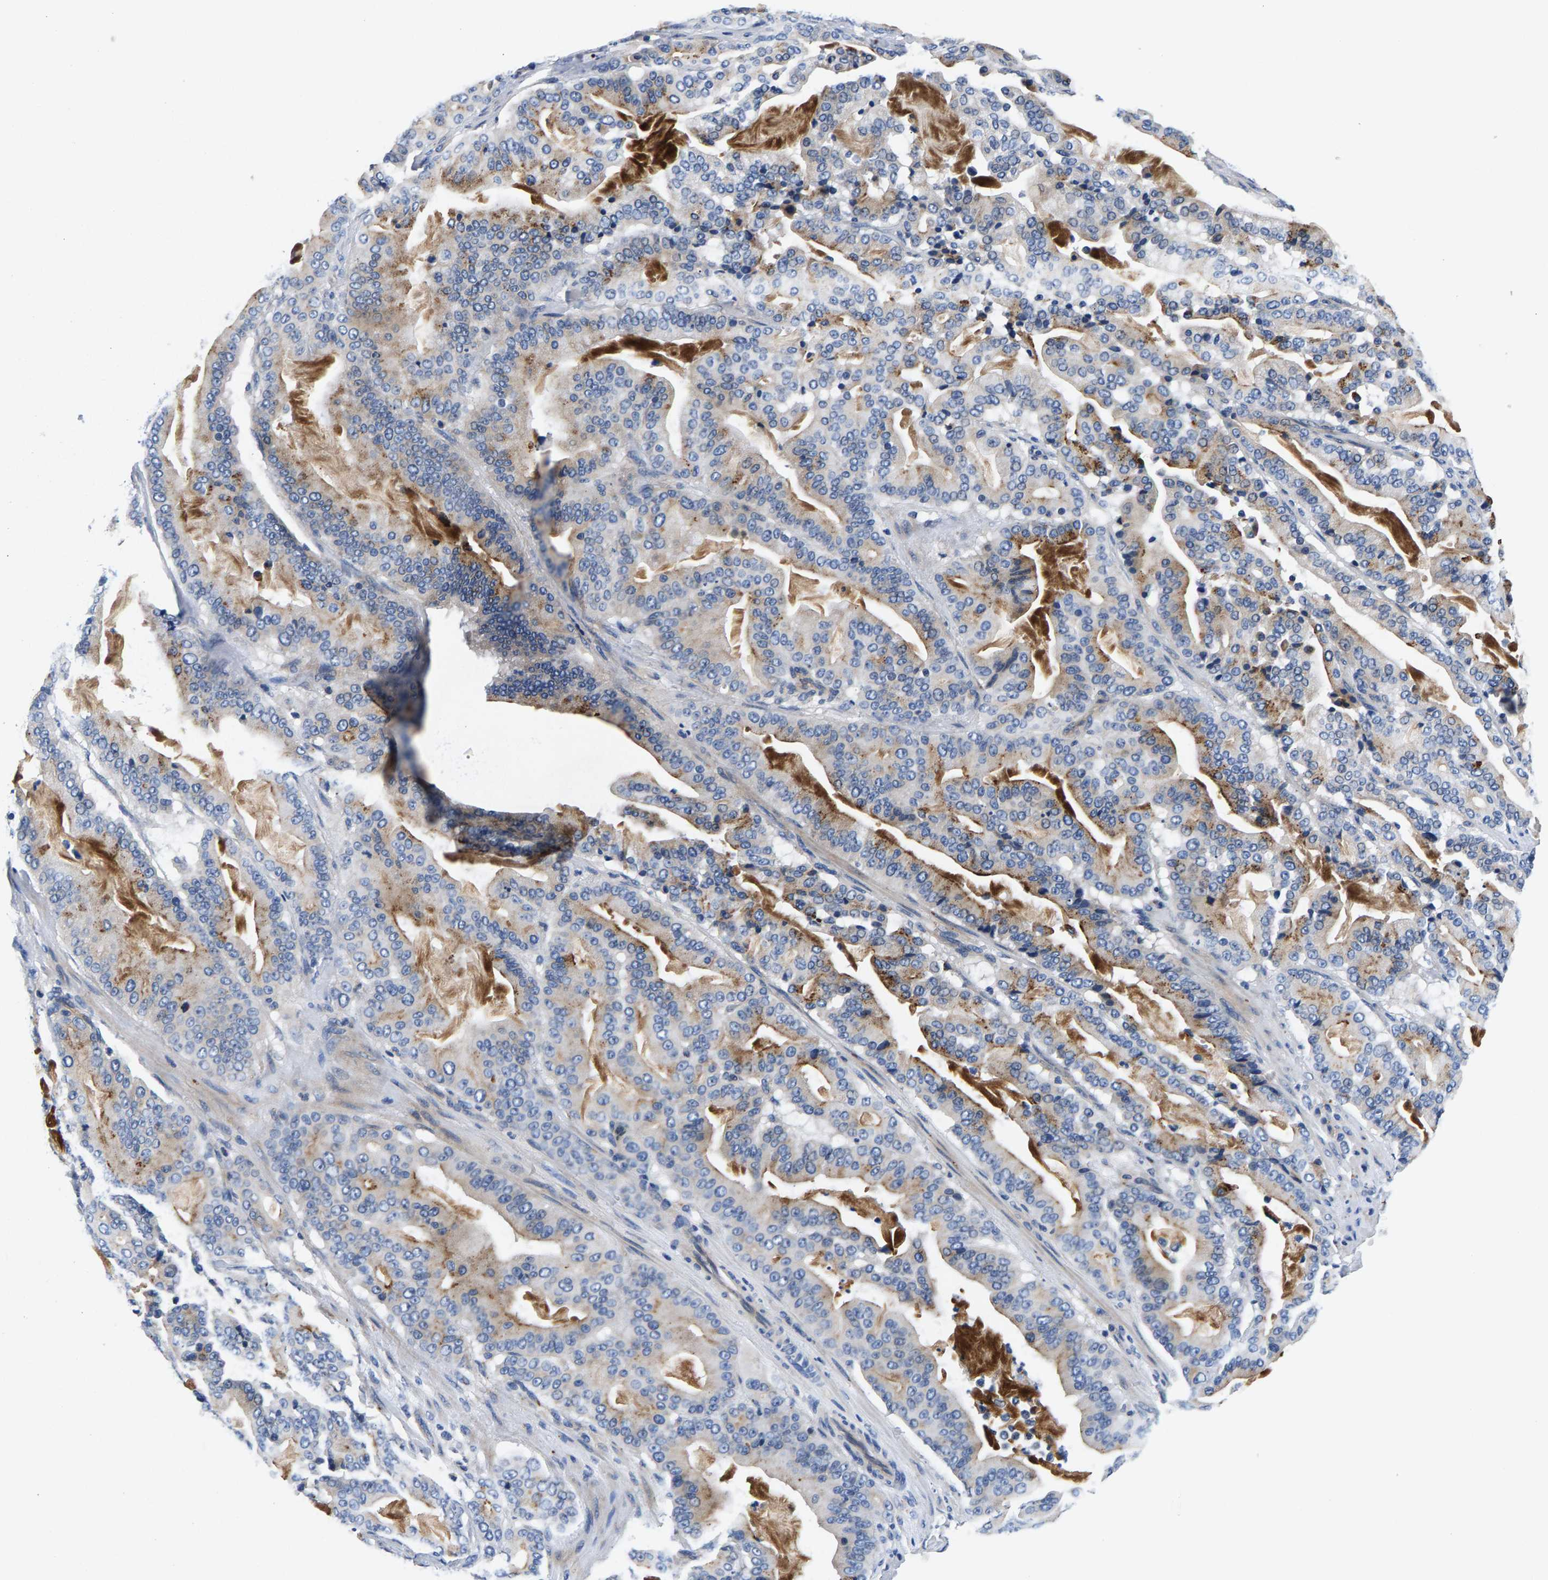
{"staining": {"intensity": "moderate", "quantity": "25%-75%", "location": "cytoplasmic/membranous"}, "tissue": "pancreatic cancer", "cell_type": "Tumor cells", "image_type": "cancer", "snomed": [{"axis": "morphology", "description": "Adenocarcinoma, NOS"}, {"axis": "topography", "description": "Pancreas"}], "caption": "A high-resolution image shows immunohistochemistry staining of pancreatic cancer (adenocarcinoma), which displays moderate cytoplasmic/membranous expression in approximately 25%-75% of tumor cells.", "gene": "P2RY4", "patient": {"sex": "male", "age": 63}}